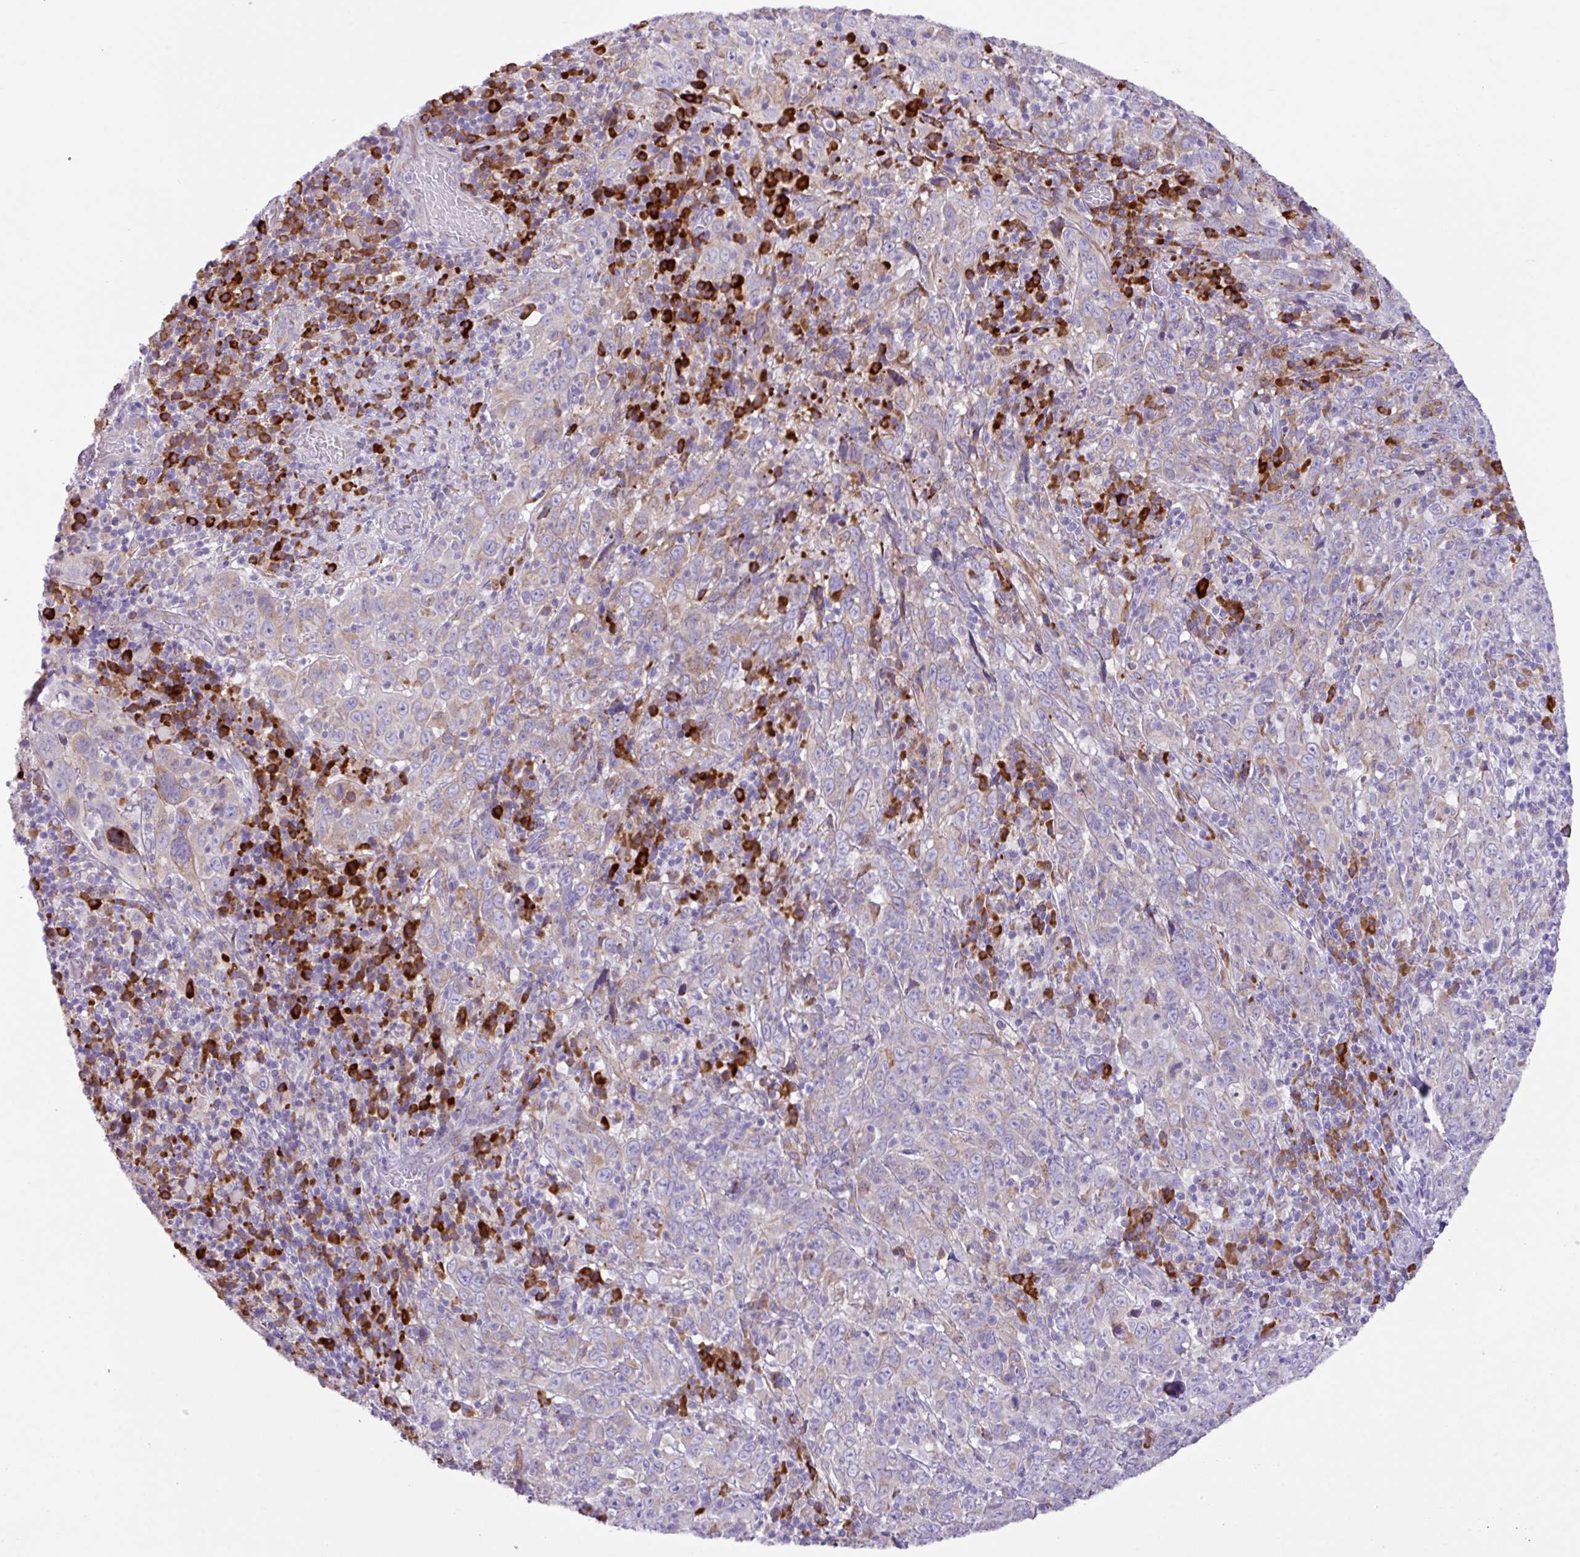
{"staining": {"intensity": "weak", "quantity": "<25%", "location": "cytoplasmic/membranous"}, "tissue": "cervical cancer", "cell_type": "Tumor cells", "image_type": "cancer", "snomed": [{"axis": "morphology", "description": "Squamous cell carcinoma, NOS"}, {"axis": "topography", "description": "Cervix"}], "caption": "A photomicrograph of human cervical cancer is negative for staining in tumor cells. The staining is performed using DAB brown chromogen with nuclei counter-stained in using hematoxylin.", "gene": "RGS21", "patient": {"sex": "female", "age": 46}}